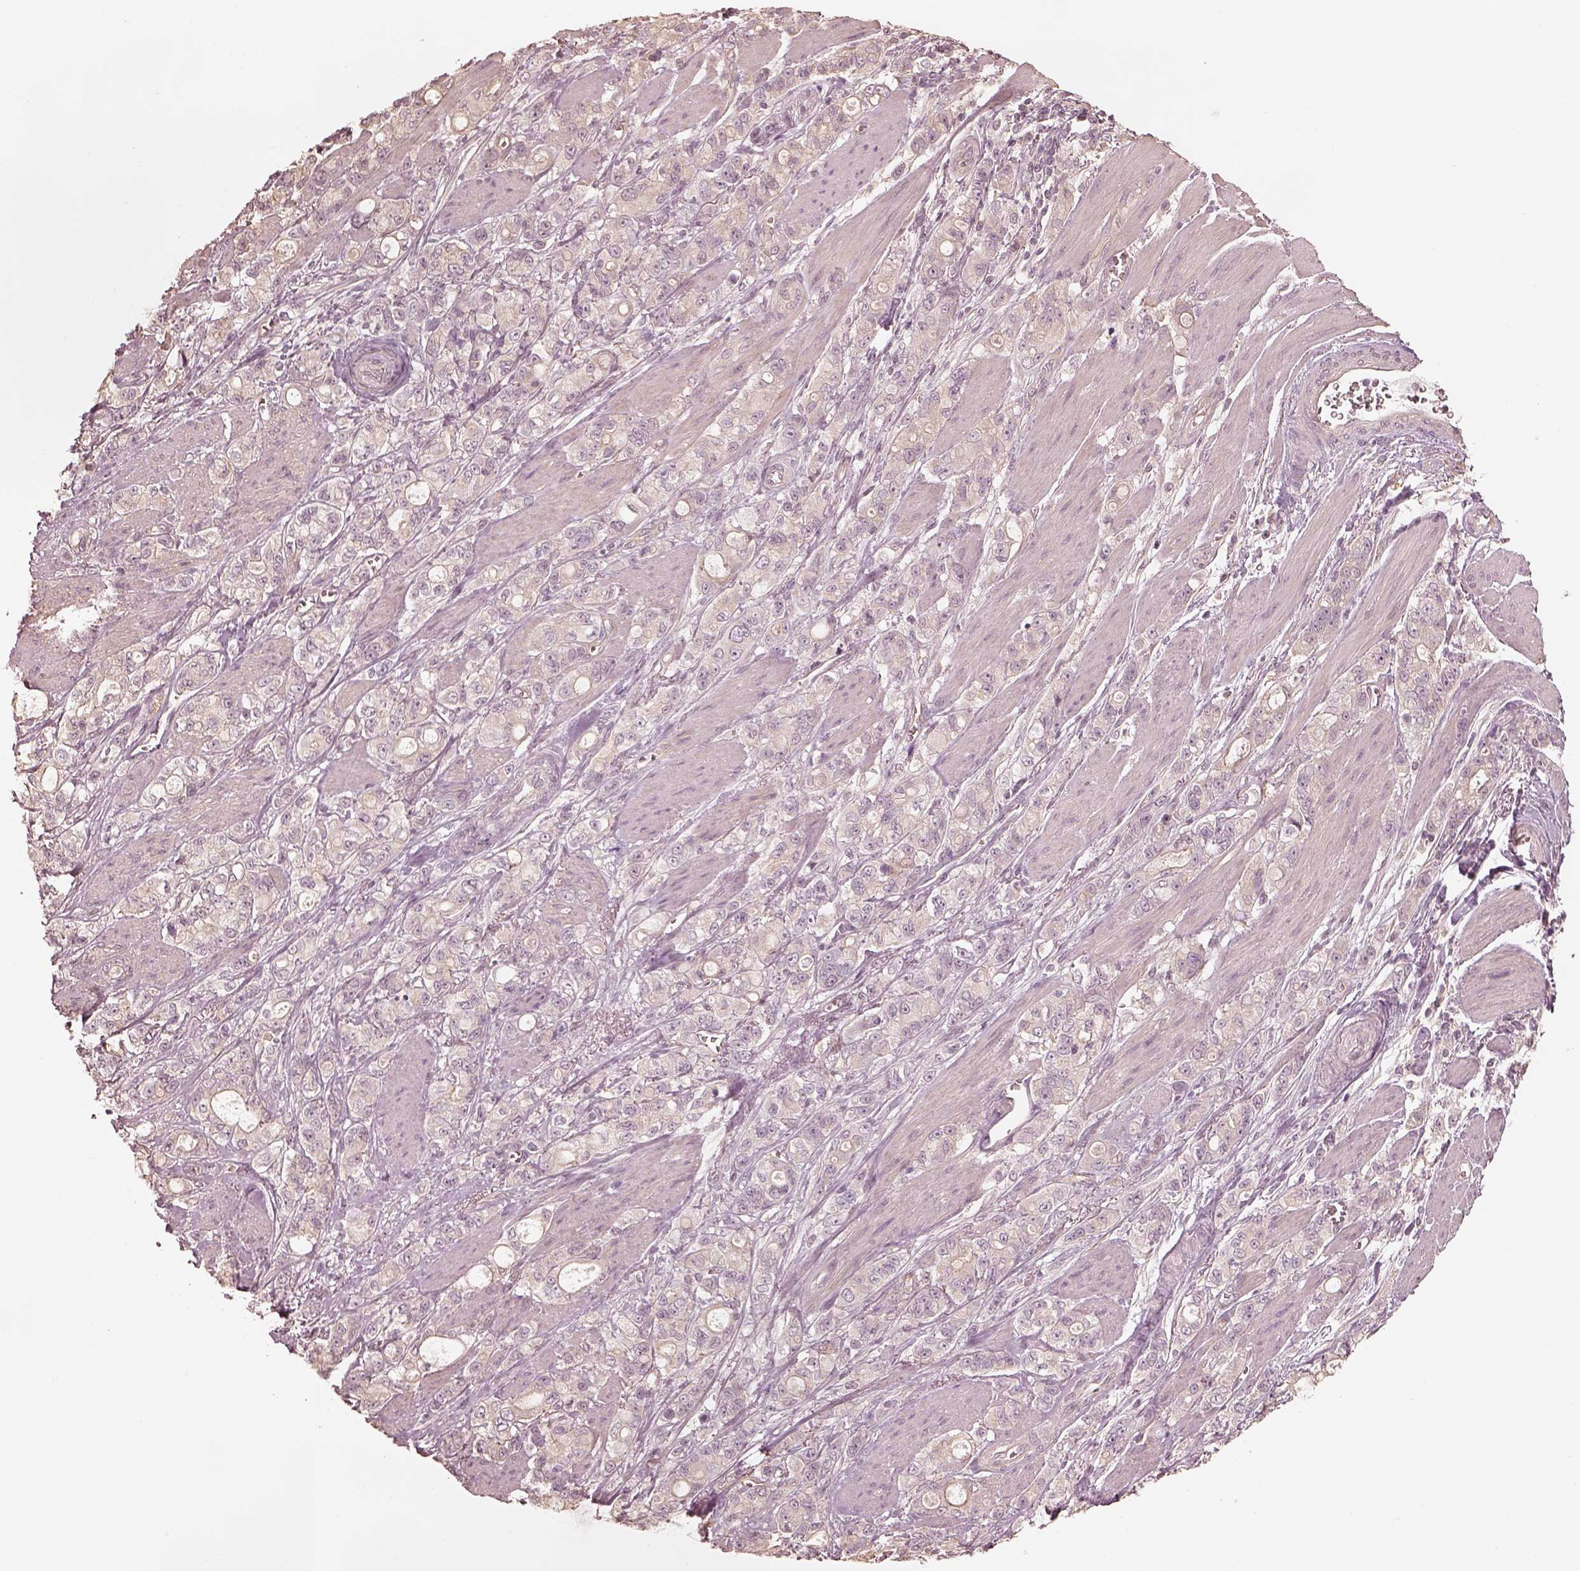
{"staining": {"intensity": "negative", "quantity": "none", "location": "none"}, "tissue": "stomach cancer", "cell_type": "Tumor cells", "image_type": "cancer", "snomed": [{"axis": "morphology", "description": "Adenocarcinoma, NOS"}, {"axis": "topography", "description": "Stomach"}], "caption": "A high-resolution histopathology image shows IHC staining of stomach cancer, which shows no significant expression in tumor cells.", "gene": "KIF5C", "patient": {"sex": "male", "age": 63}}